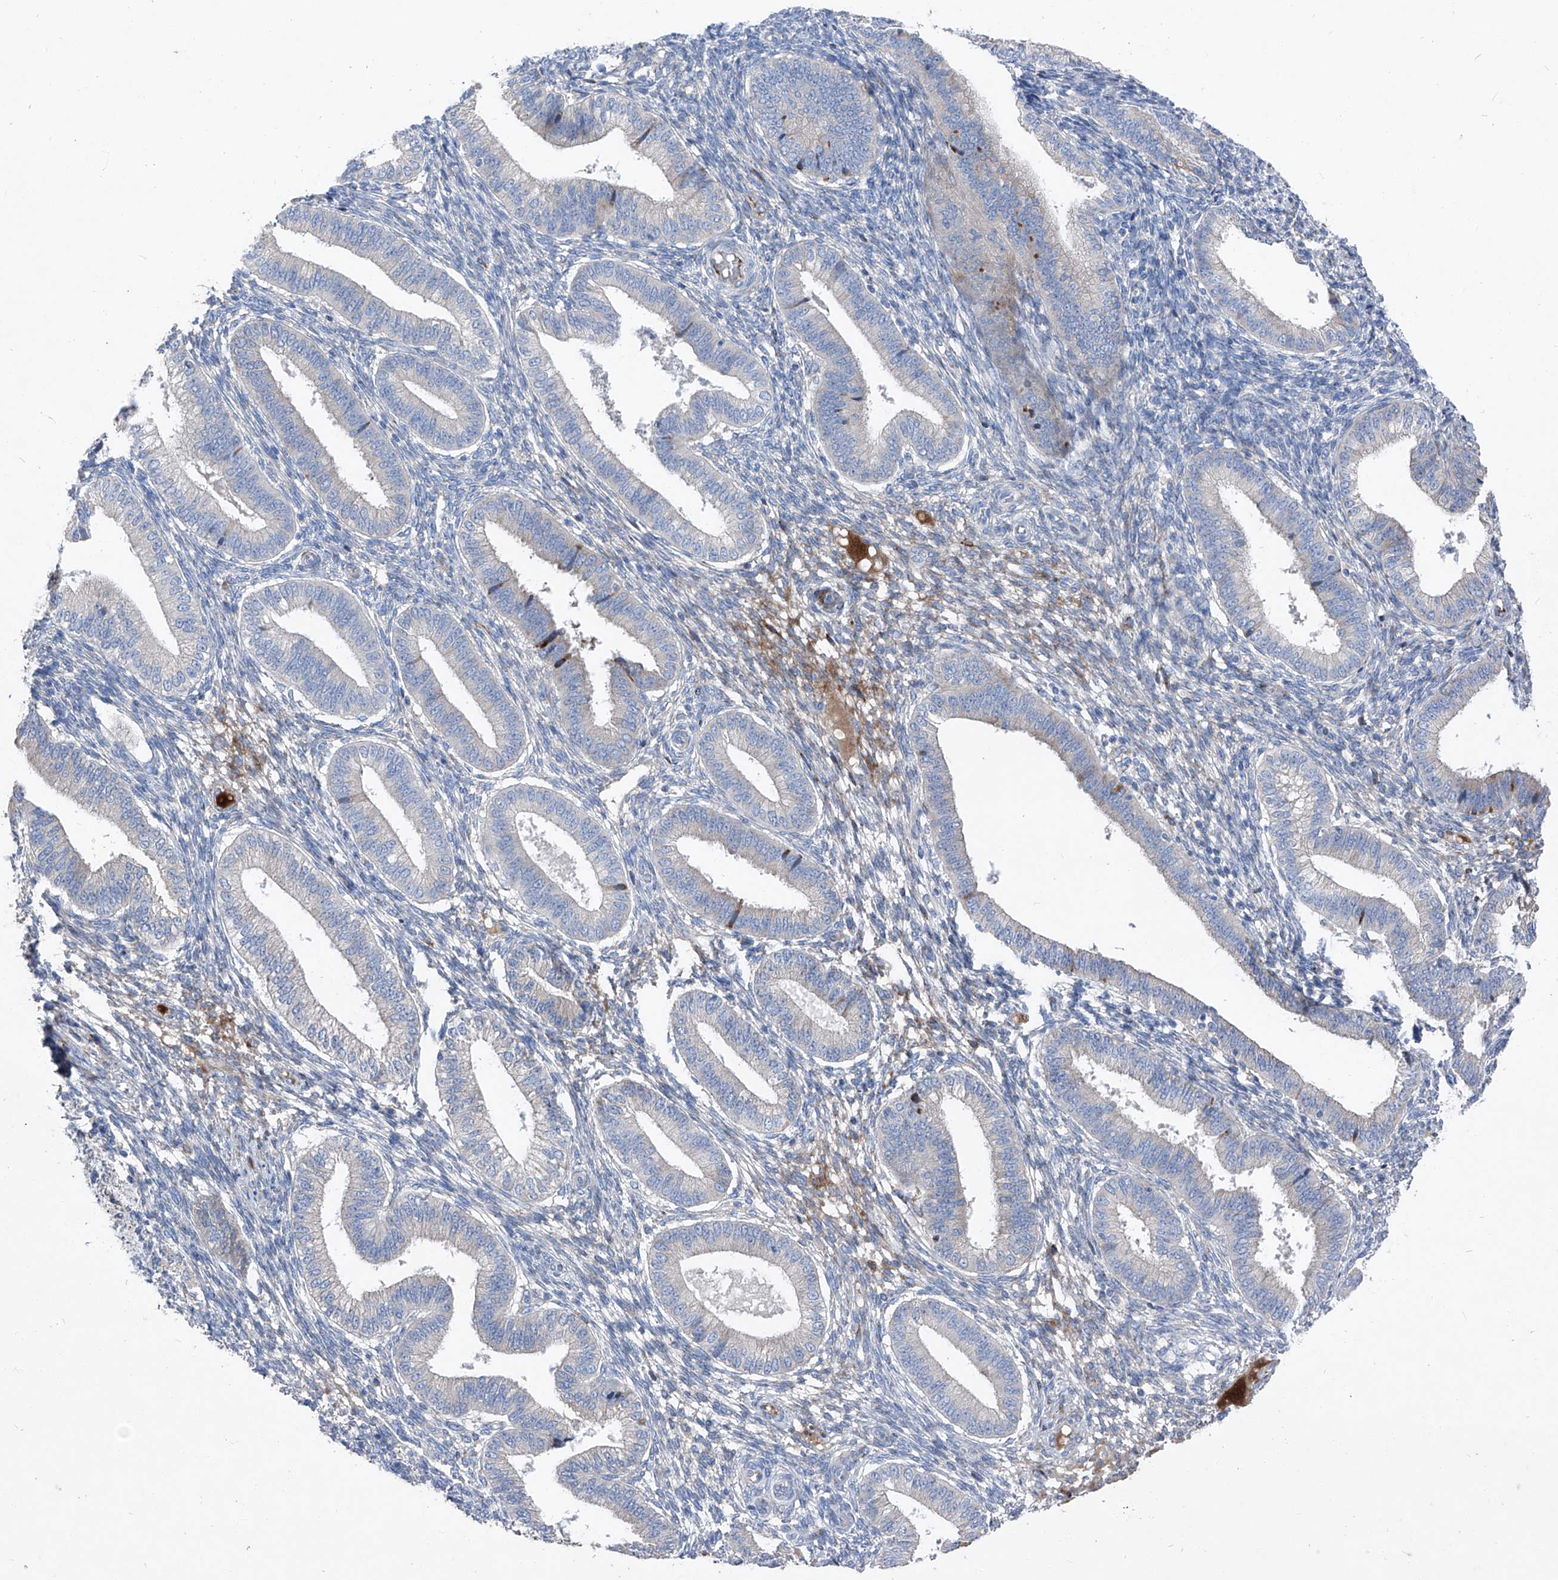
{"staining": {"intensity": "negative", "quantity": "none", "location": "none"}, "tissue": "endometrium", "cell_type": "Cells in endometrial stroma", "image_type": "normal", "snomed": [{"axis": "morphology", "description": "Normal tissue, NOS"}, {"axis": "topography", "description": "Endometrium"}], "caption": "Immunohistochemistry photomicrograph of unremarkable endometrium stained for a protein (brown), which exhibits no positivity in cells in endometrial stroma. (DAB (3,3'-diaminobenzidine) immunohistochemistry (IHC), high magnification).", "gene": "IFI27", "patient": {"sex": "female", "age": 39}}